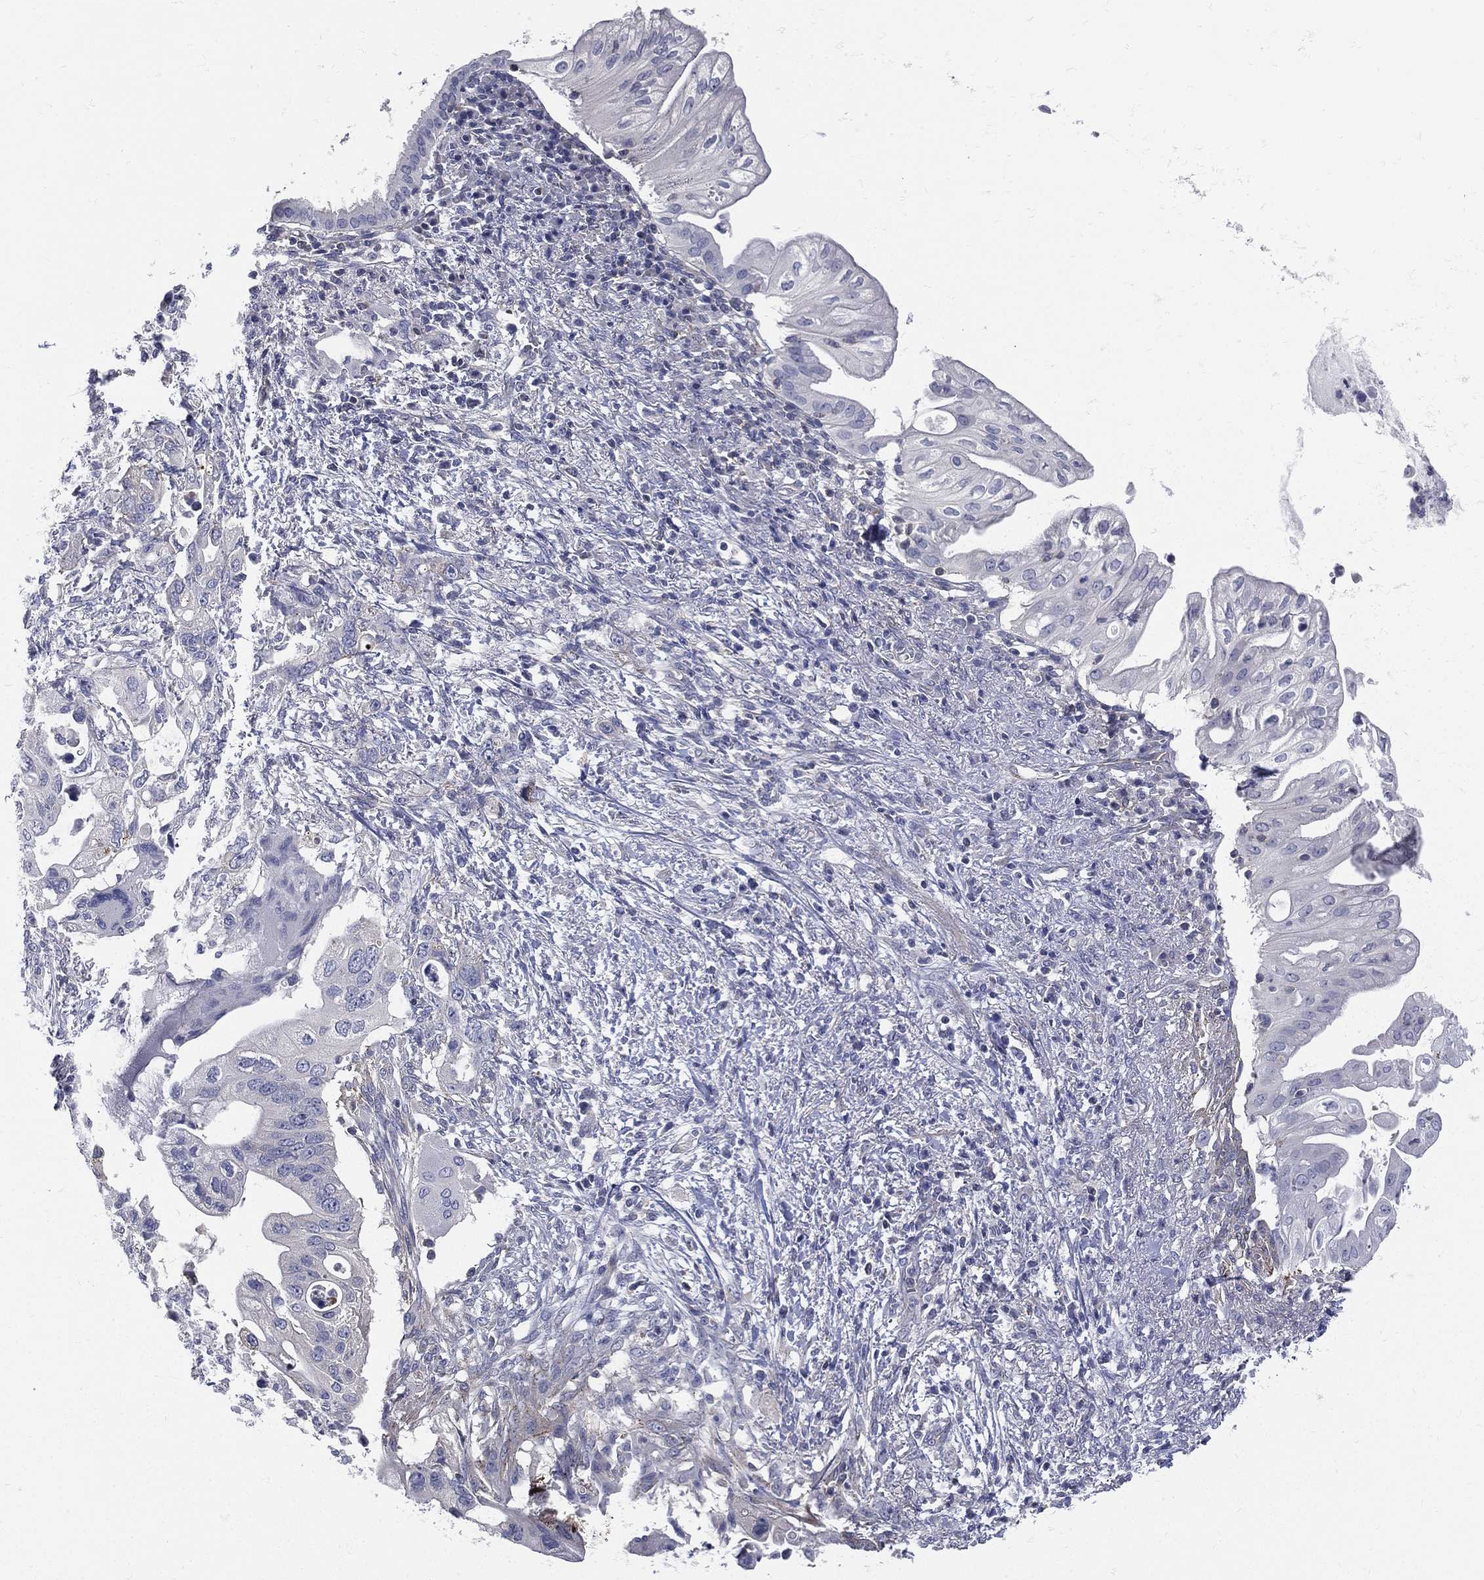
{"staining": {"intensity": "negative", "quantity": "none", "location": "none"}, "tissue": "pancreatic cancer", "cell_type": "Tumor cells", "image_type": "cancer", "snomed": [{"axis": "morphology", "description": "Adenocarcinoma, NOS"}, {"axis": "topography", "description": "Pancreas"}], "caption": "A high-resolution photomicrograph shows immunohistochemistry staining of adenocarcinoma (pancreatic), which demonstrates no significant expression in tumor cells. Brightfield microscopy of IHC stained with DAB (3,3'-diaminobenzidine) (brown) and hematoxylin (blue), captured at high magnification.", "gene": "ETNPPL", "patient": {"sex": "female", "age": 72}}